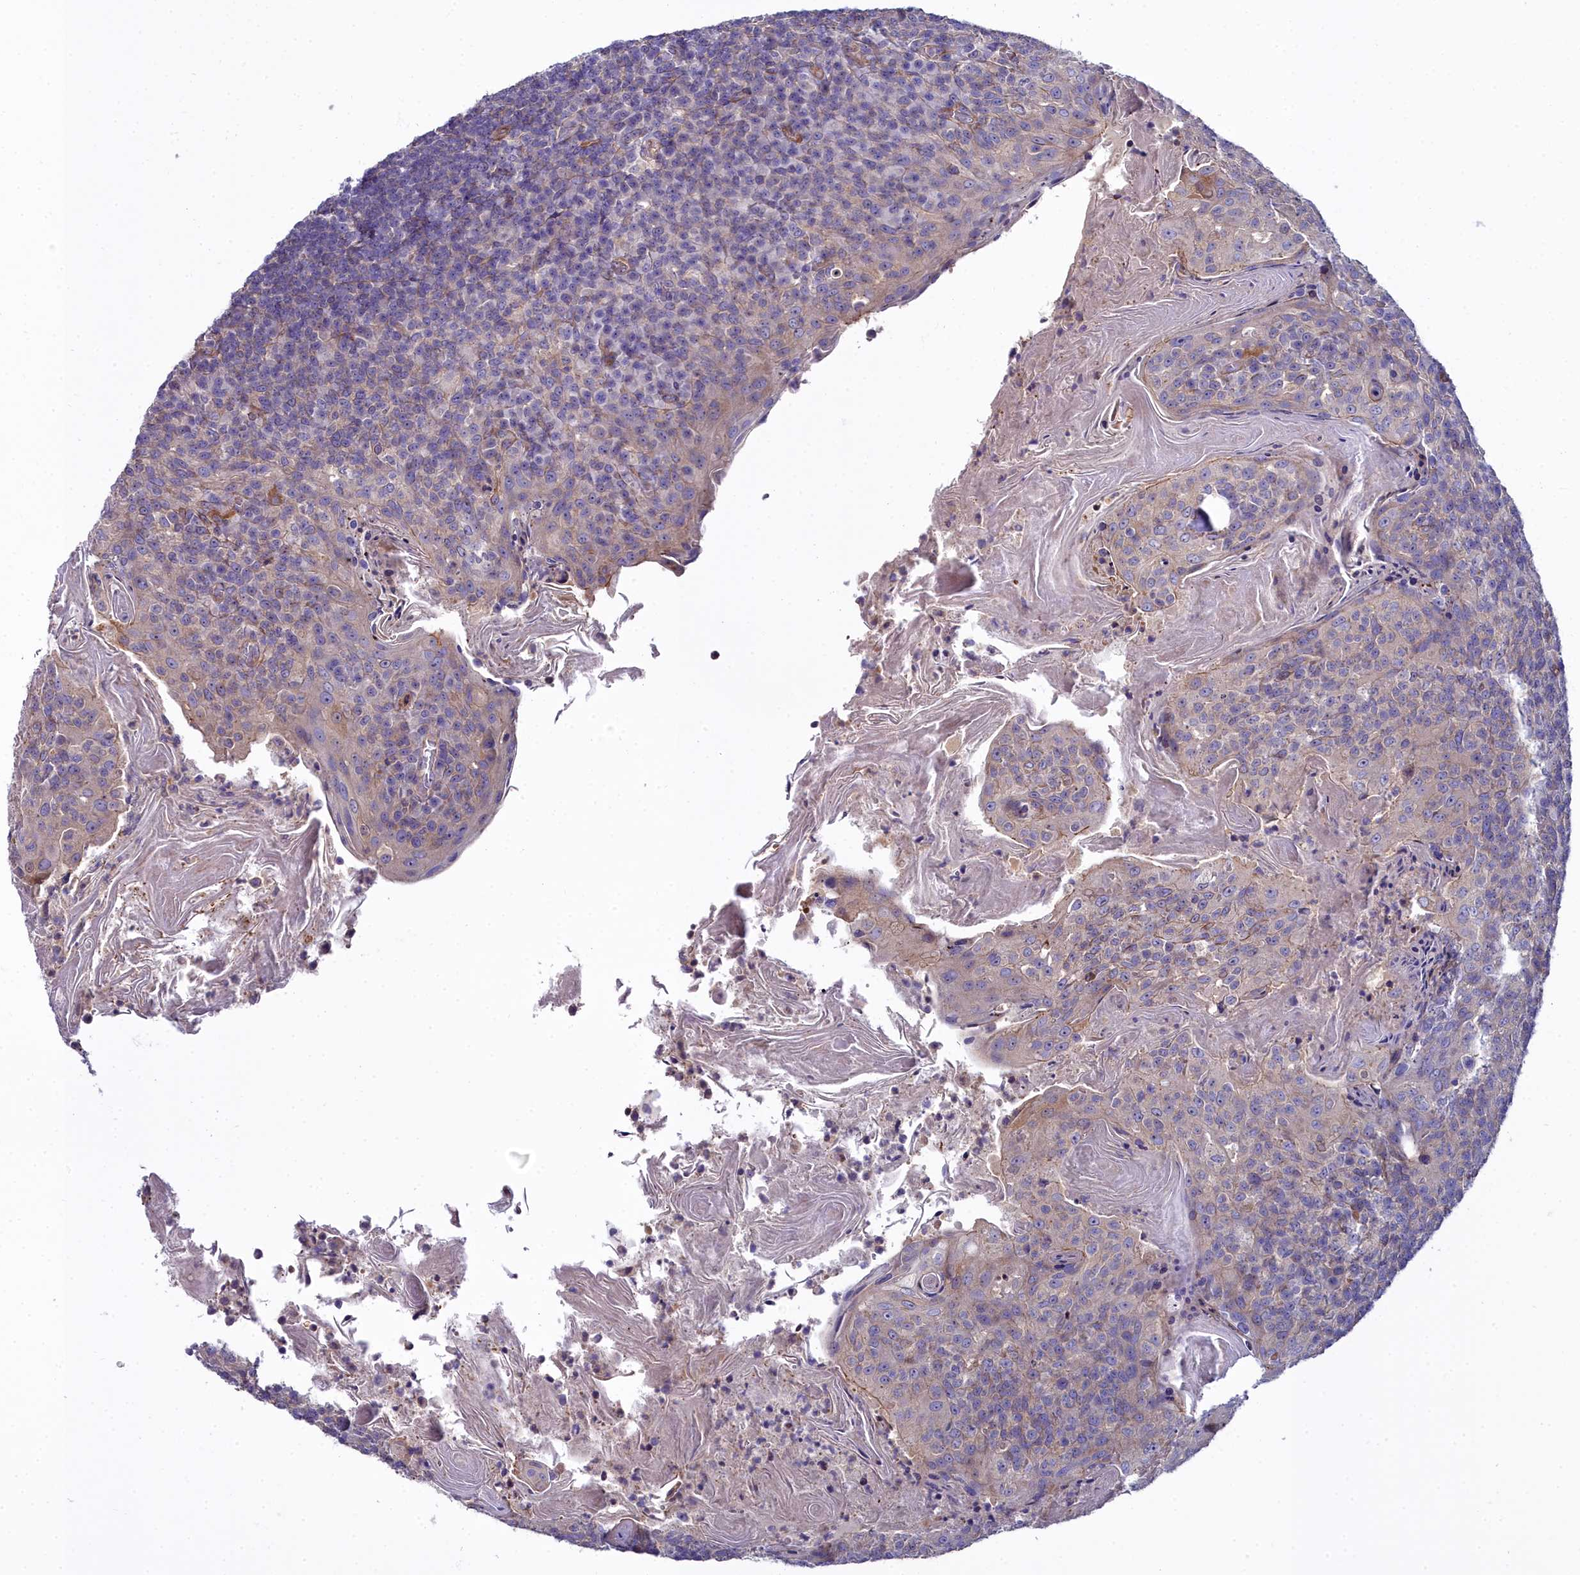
{"staining": {"intensity": "negative", "quantity": "none", "location": "none"}, "tissue": "tonsil", "cell_type": "Germinal center cells", "image_type": "normal", "snomed": [{"axis": "morphology", "description": "Normal tissue, NOS"}, {"axis": "topography", "description": "Tonsil"}], "caption": "IHC of benign tonsil displays no positivity in germinal center cells.", "gene": "FADS3", "patient": {"sex": "female", "age": 10}}